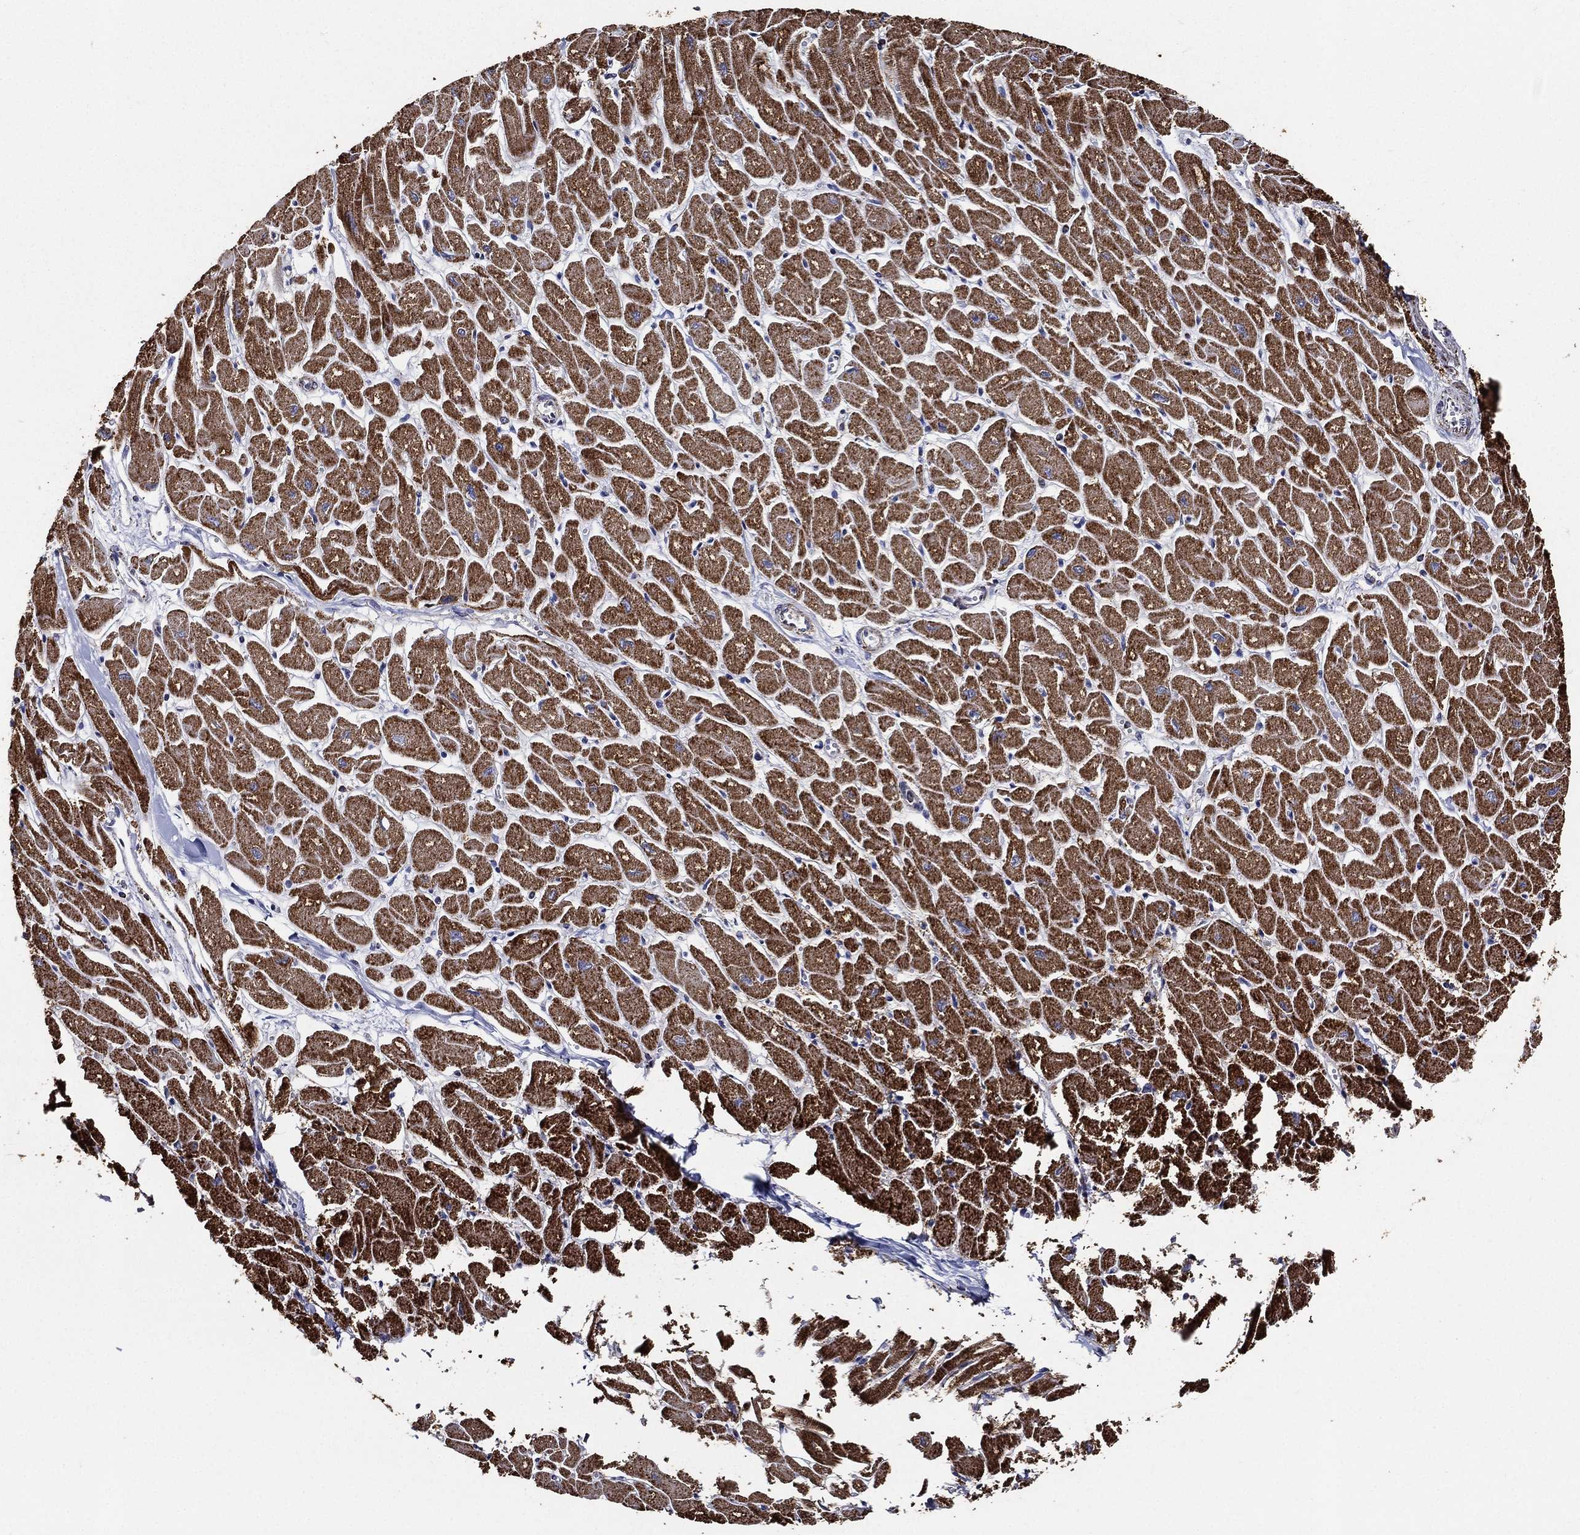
{"staining": {"intensity": "strong", "quantity": ">75%", "location": "cytoplasmic/membranous"}, "tissue": "heart muscle", "cell_type": "Cardiomyocytes", "image_type": "normal", "snomed": [{"axis": "morphology", "description": "Normal tissue, NOS"}, {"axis": "topography", "description": "Heart"}], "caption": "DAB (3,3'-diaminobenzidine) immunohistochemical staining of unremarkable heart muscle shows strong cytoplasmic/membranous protein expression in about >75% of cardiomyocytes.", "gene": "NDUFAB1", "patient": {"sex": "male", "age": 57}}